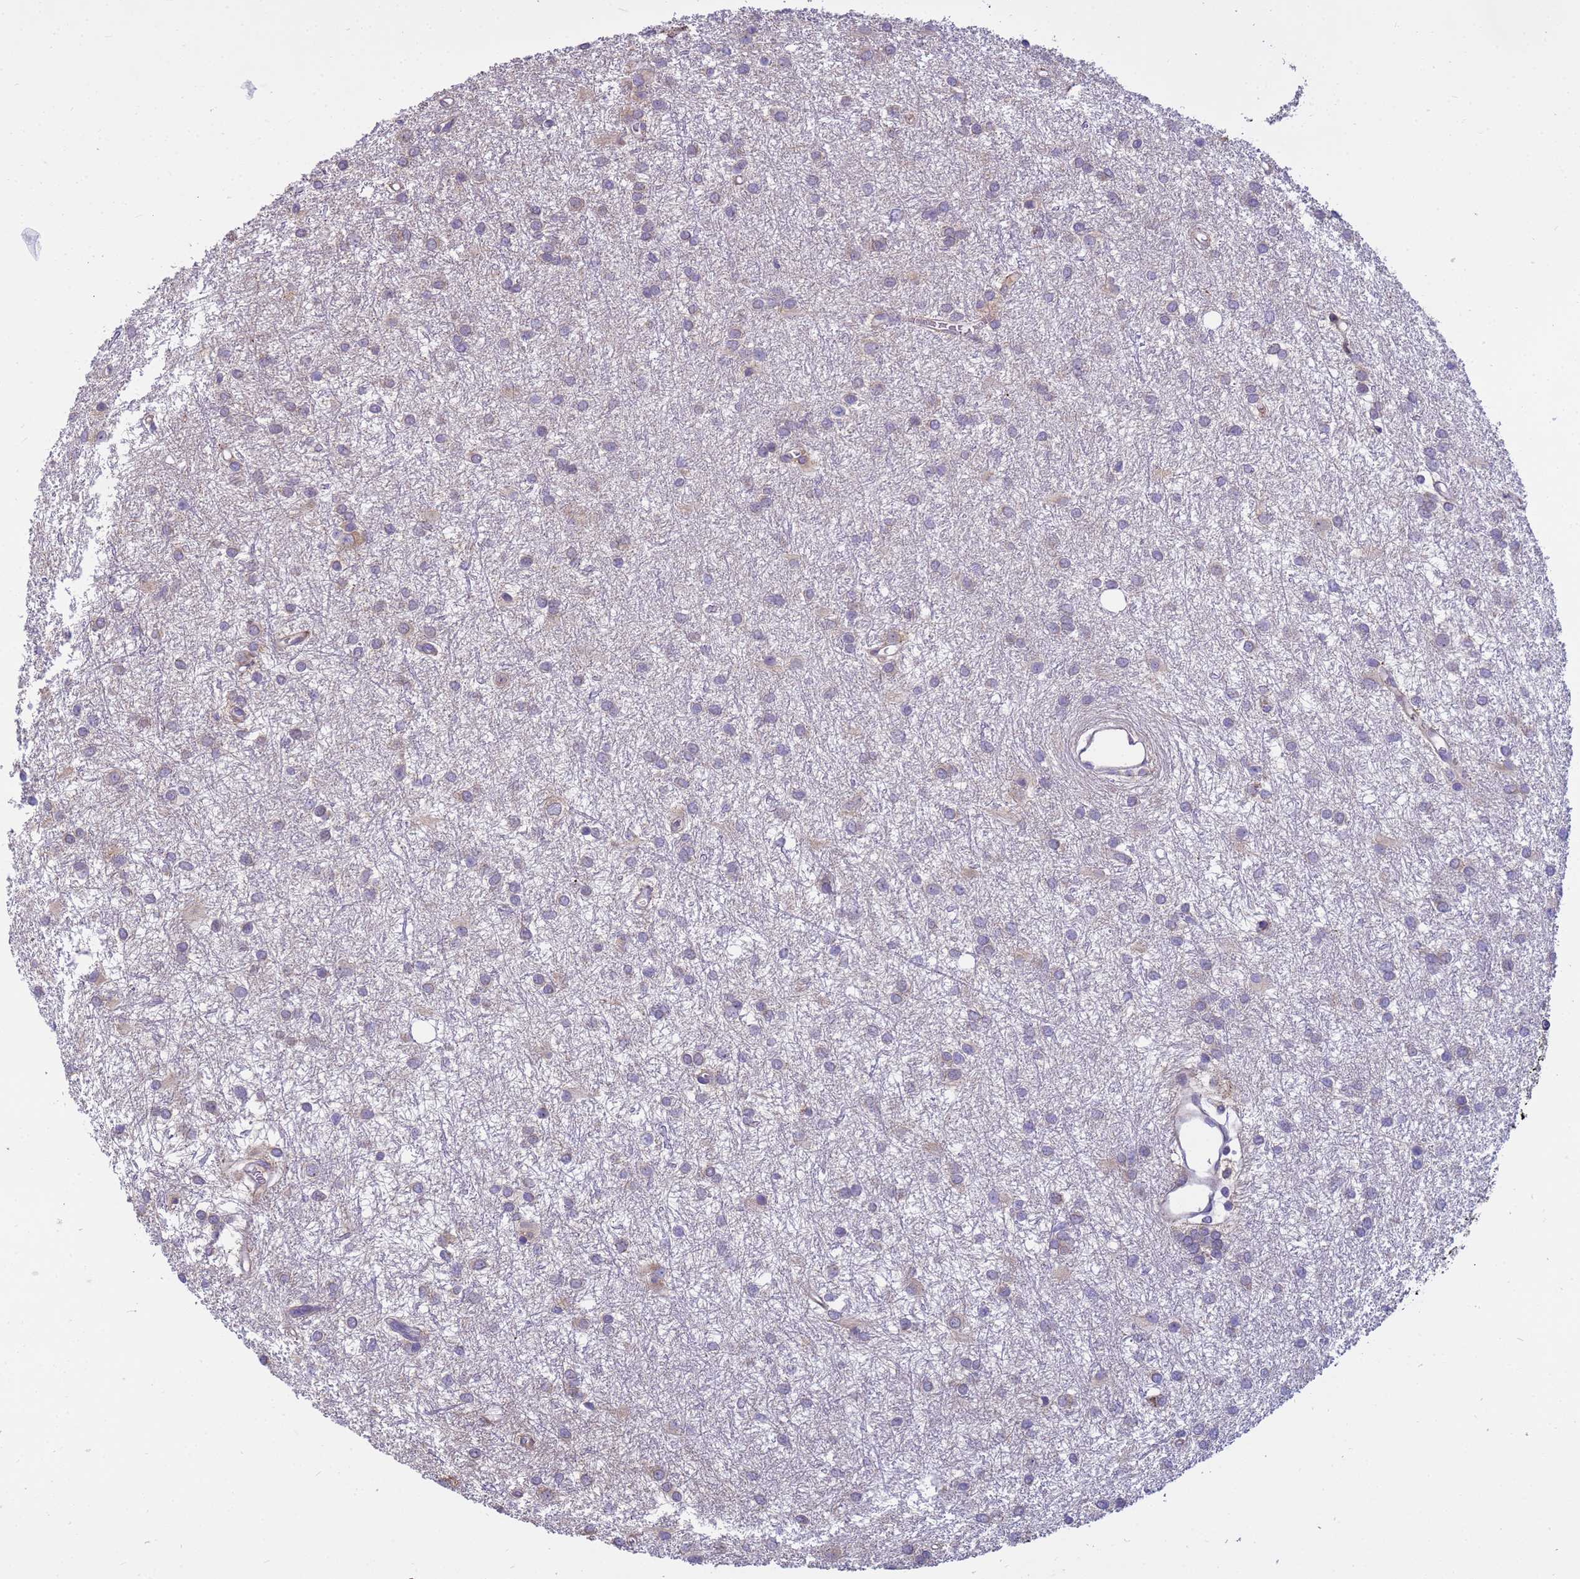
{"staining": {"intensity": "weak", "quantity": "<25%", "location": "cytoplasmic/membranous"}, "tissue": "glioma", "cell_type": "Tumor cells", "image_type": "cancer", "snomed": [{"axis": "morphology", "description": "Glioma, malignant, High grade"}, {"axis": "topography", "description": "Brain"}], "caption": "The image shows no staining of tumor cells in malignant glioma (high-grade).", "gene": "THAP5", "patient": {"sex": "female", "age": 50}}